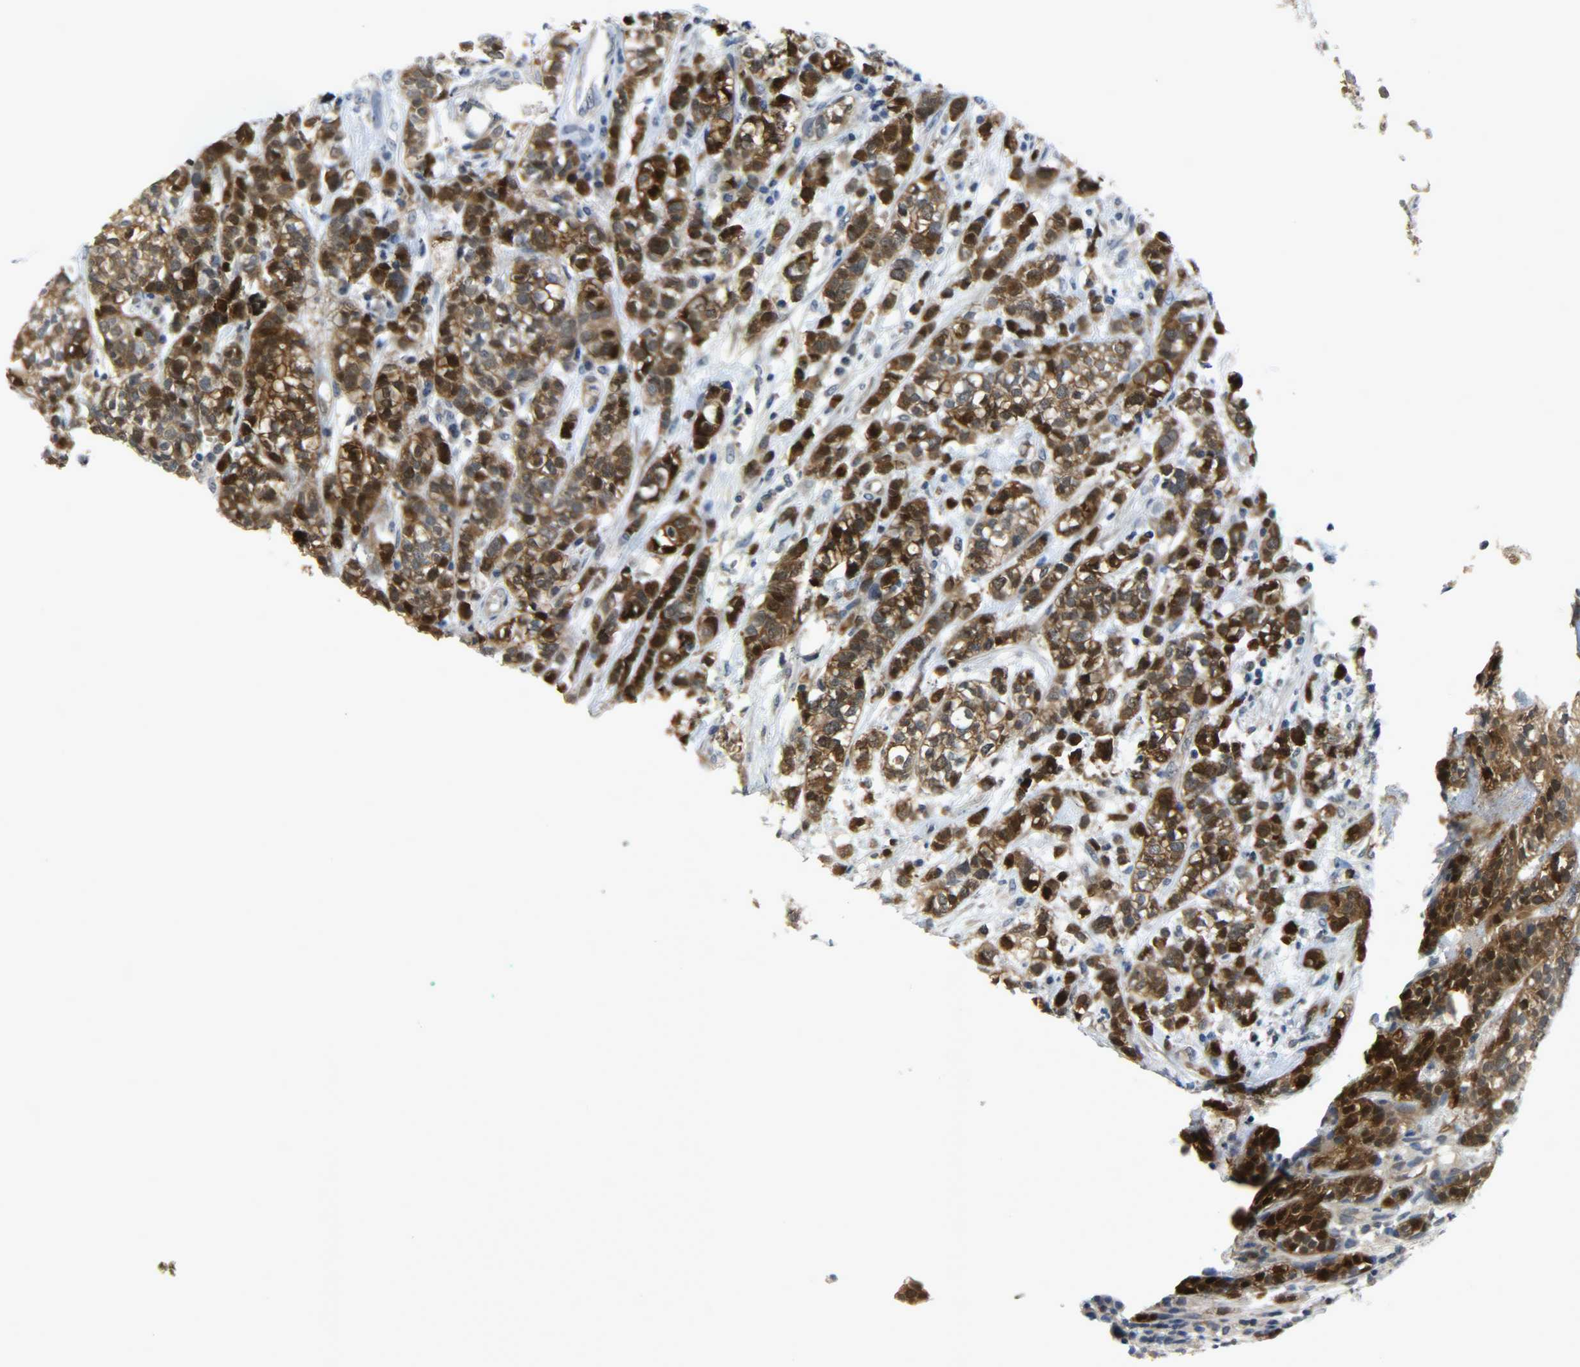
{"staining": {"intensity": "strong", "quantity": ">75%", "location": "cytoplasmic/membranous,nuclear"}, "tissue": "head and neck cancer", "cell_type": "Tumor cells", "image_type": "cancer", "snomed": [{"axis": "morphology", "description": "Adenocarcinoma, NOS"}, {"axis": "topography", "description": "Salivary gland"}, {"axis": "topography", "description": "Head-Neck"}], "caption": "The histopathology image displays staining of head and neck cancer (adenocarcinoma), revealing strong cytoplasmic/membranous and nuclear protein positivity (brown color) within tumor cells. The staining was performed using DAB, with brown indicating positive protein expression. Nuclei are stained blue with hematoxylin.", "gene": "EIF4EBP1", "patient": {"sex": "female", "age": 65}}